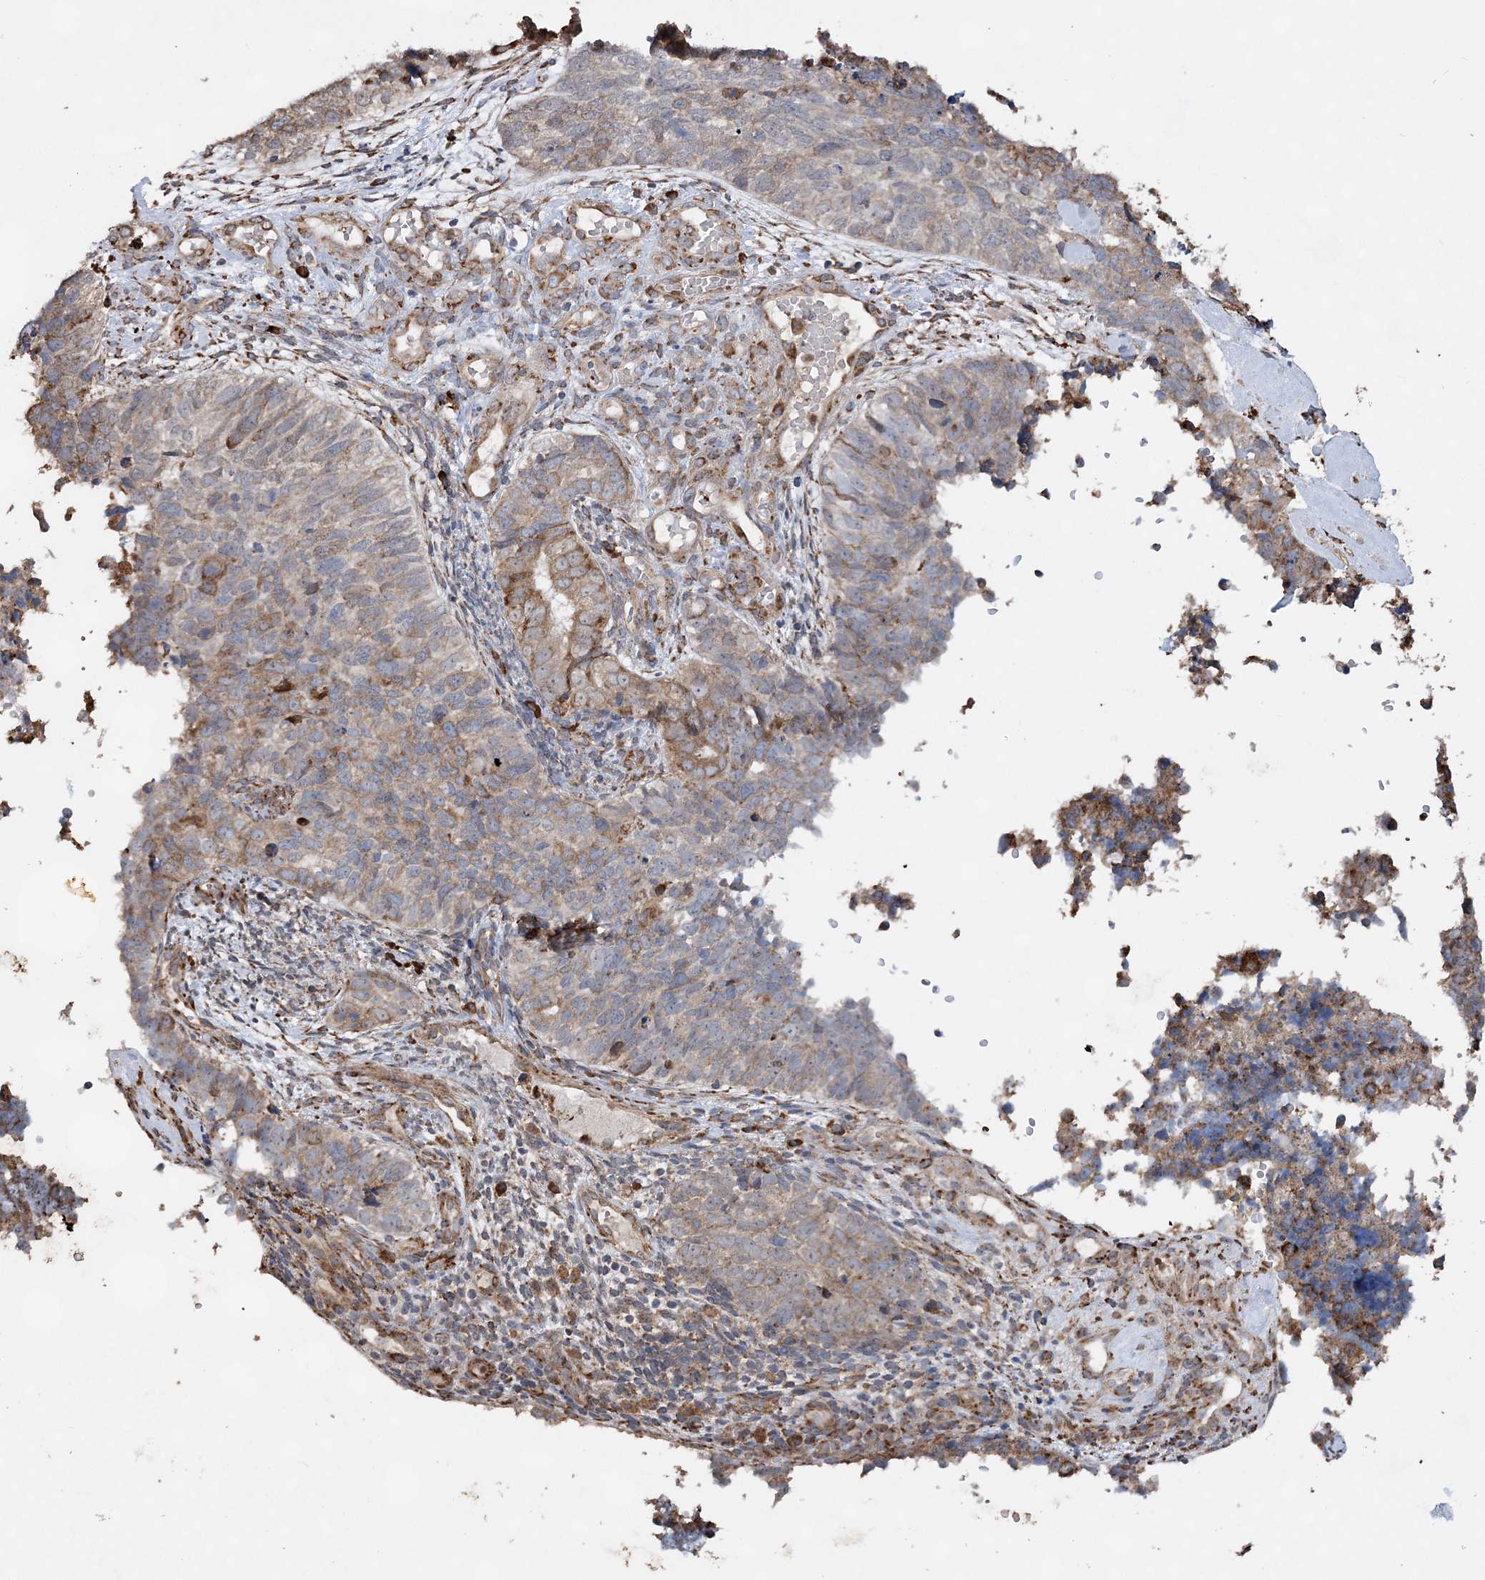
{"staining": {"intensity": "moderate", "quantity": "25%-75%", "location": "cytoplasmic/membranous"}, "tissue": "cervical cancer", "cell_type": "Tumor cells", "image_type": "cancer", "snomed": [{"axis": "morphology", "description": "Squamous cell carcinoma, NOS"}, {"axis": "topography", "description": "Cervix"}], "caption": "Immunohistochemical staining of human cervical cancer (squamous cell carcinoma) reveals moderate cytoplasmic/membranous protein positivity in approximately 25%-75% of tumor cells. (DAB IHC with brightfield microscopy, high magnification).", "gene": "WDR12", "patient": {"sex": "female", "age": 63}}